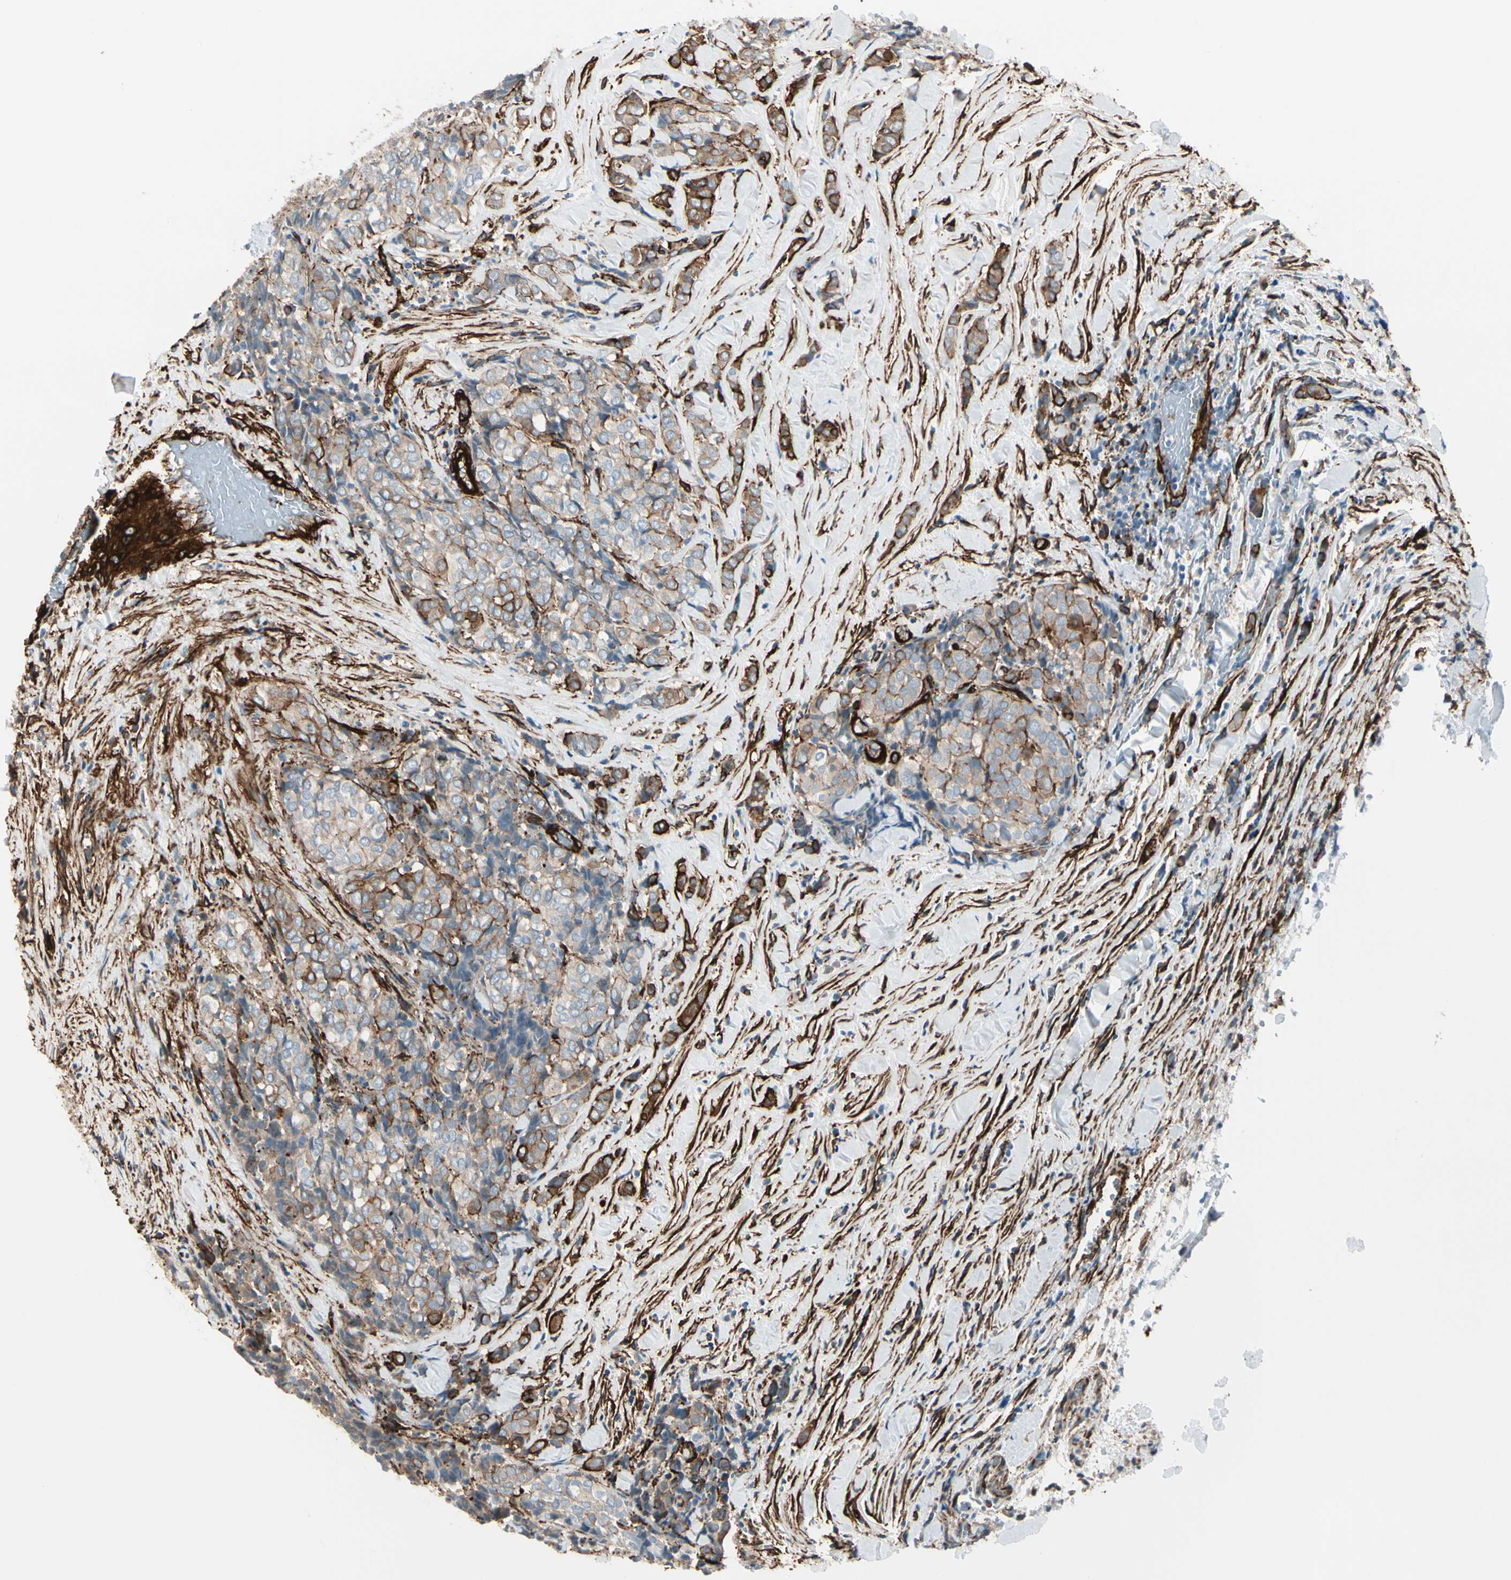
{"staining": {"intensity": "moderate", "quantity": "25%-75%", "location": "cytoplasmic/membranous"}, "tissue": "thyroid cancer", "cell_type": "Tumor cells", "image_type": "cancer", "snomed": [{"axis": "morphology", "description": "Normal tissue, NOS"}, {"axis": "morphology", "description": "Papillary adenocarcinoma, NOS"}, {"axis": "topography", "description": "Thyroid gland"}], "caption": "A brown stain highlights moderate cytoplasmic/membranous staining of a protein in human papillary adenocarcinoma (thyroid) tumor cells.", "gene": "CALD1", "patient": {"sex": "female", "age": 30}}